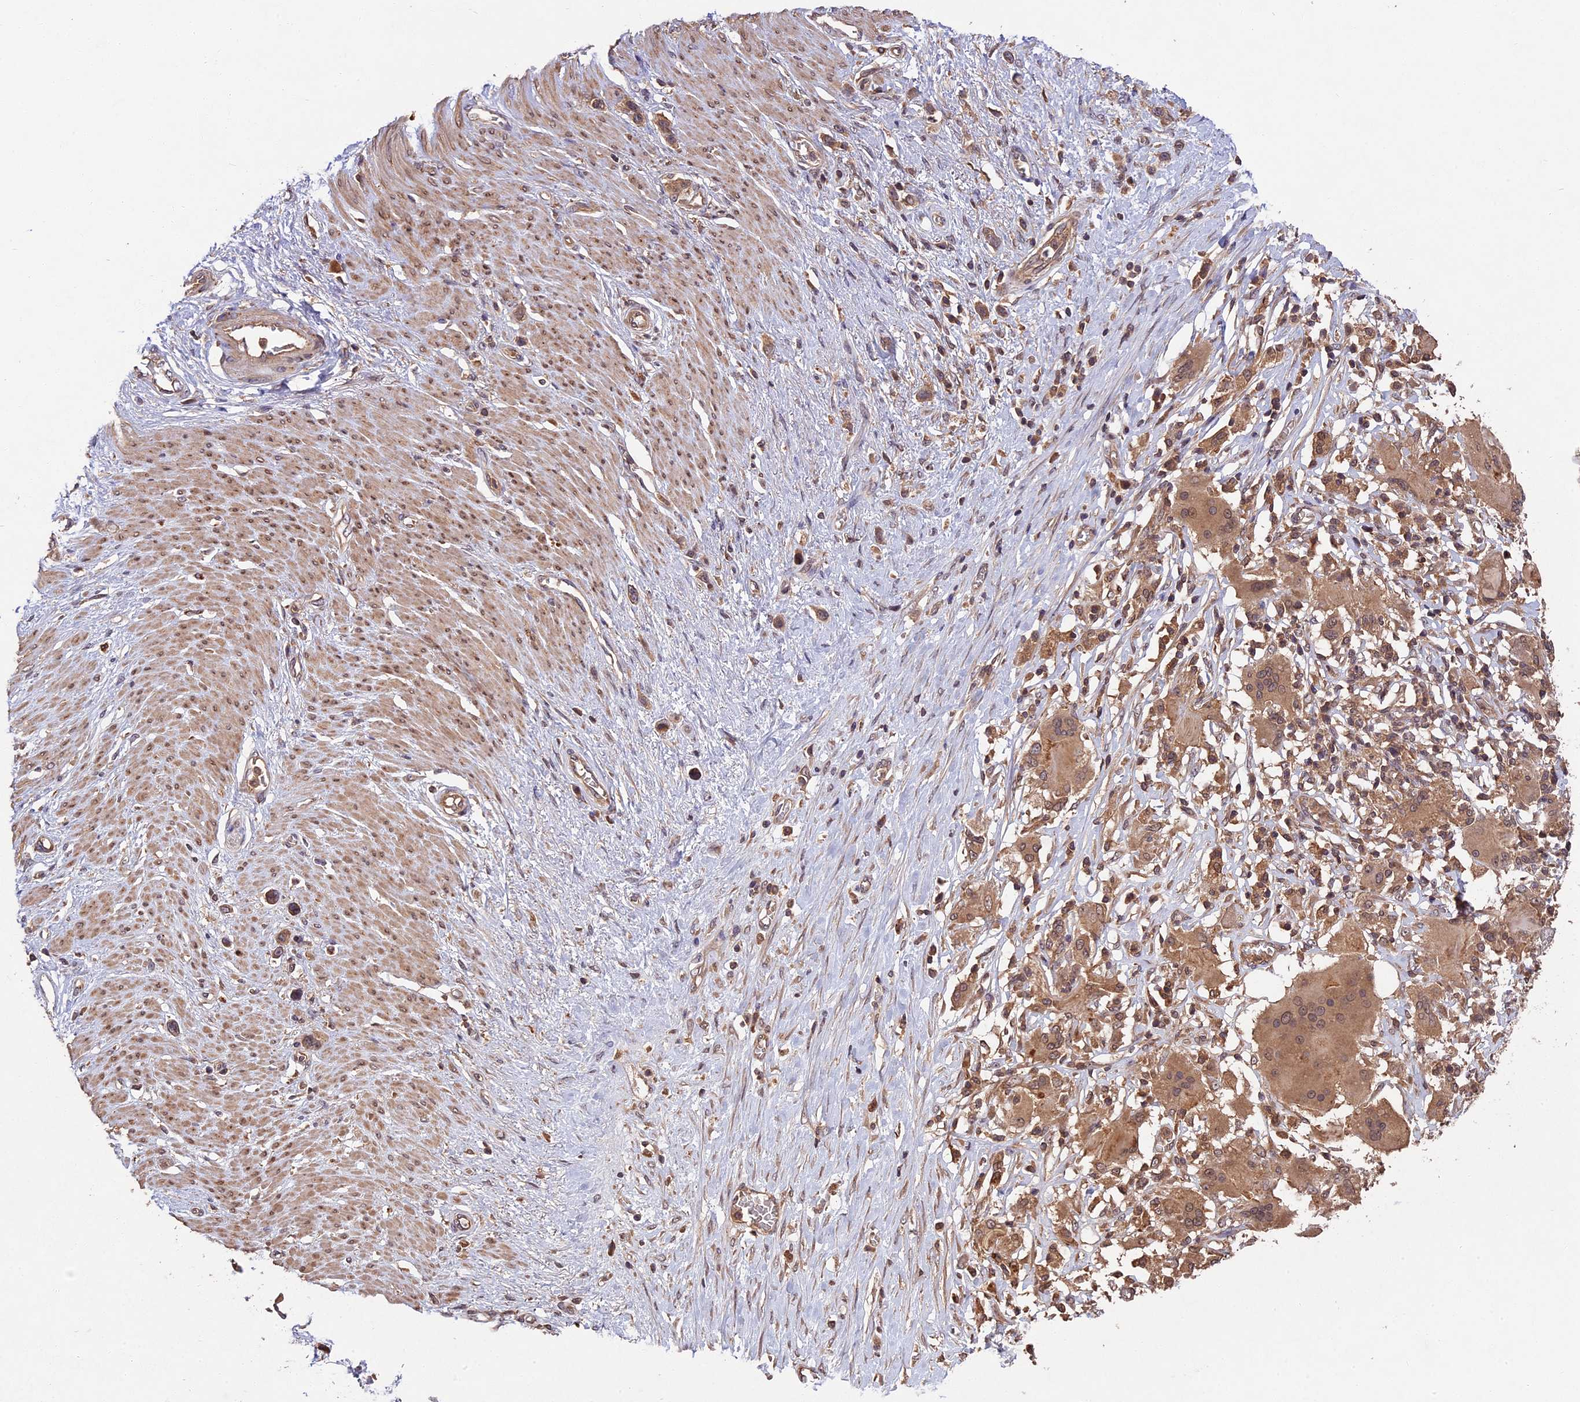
{"staining": {"intensity": "moderate", "quantity": ">75%", "location": "cytoplasmic/membranous"}, "tissue": "stomach cancer", "cell_type": "Tumor cells", "image_type": "cancer", "snomed": [{"axis": "morphology", "description": "Adenocarcinoma, NOS"}, {"axis": "morphology", "description": "Adenocarcinoma, High grade"}, {"axis": "topography", "description": "Stomach, upper"}, {"axis": "topography", "description": "Stomach, lower"}], "caption": "Protein expression analysis of stomach adenocarcinoma (high-grade) reveals moderate cytoplasmic/membranous expression in approximately >75% of tumor cells.", "gene": "CHAC1", "patient": {"sex": "female", "age": 65}}